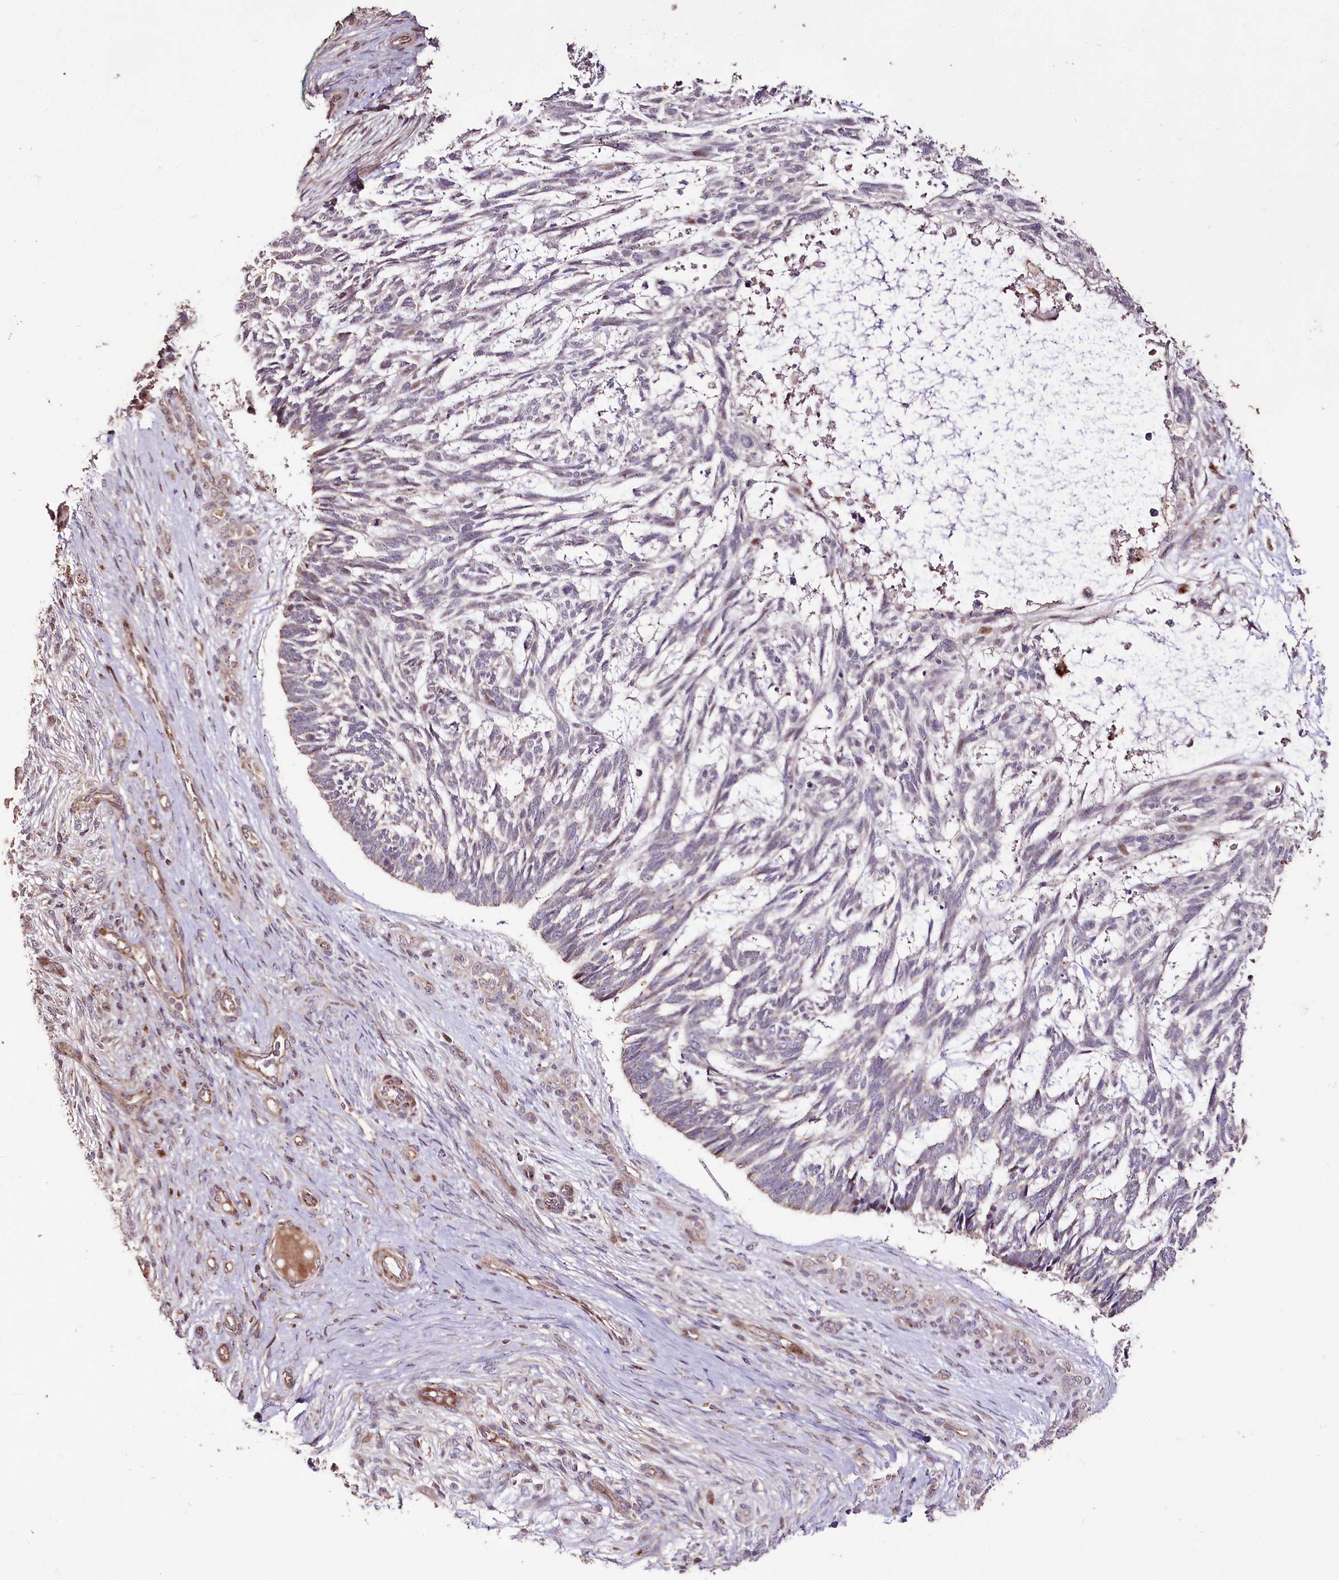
{"staining": {"intensity": "weak", "quantity": "25%-75%", "location": "cytoplasmic/membranous"}, "tissue": "skin cancer", "cell_type": "Tumor cells", "image_type": "cancer", "snomed": [{"axis": "morphology", "description": "Basal cell carcinoma"}, {"axis": "topography", "description": "Skin"}], "caption": "An image showing weak cytoplasmic/membranous staining in approximately 25%-75% of tumor cells in skin cancer, as visualized by brown immunohistochemical staining.", "gene": "CARD19", "patient": {"sex": "male", "age": 88}}